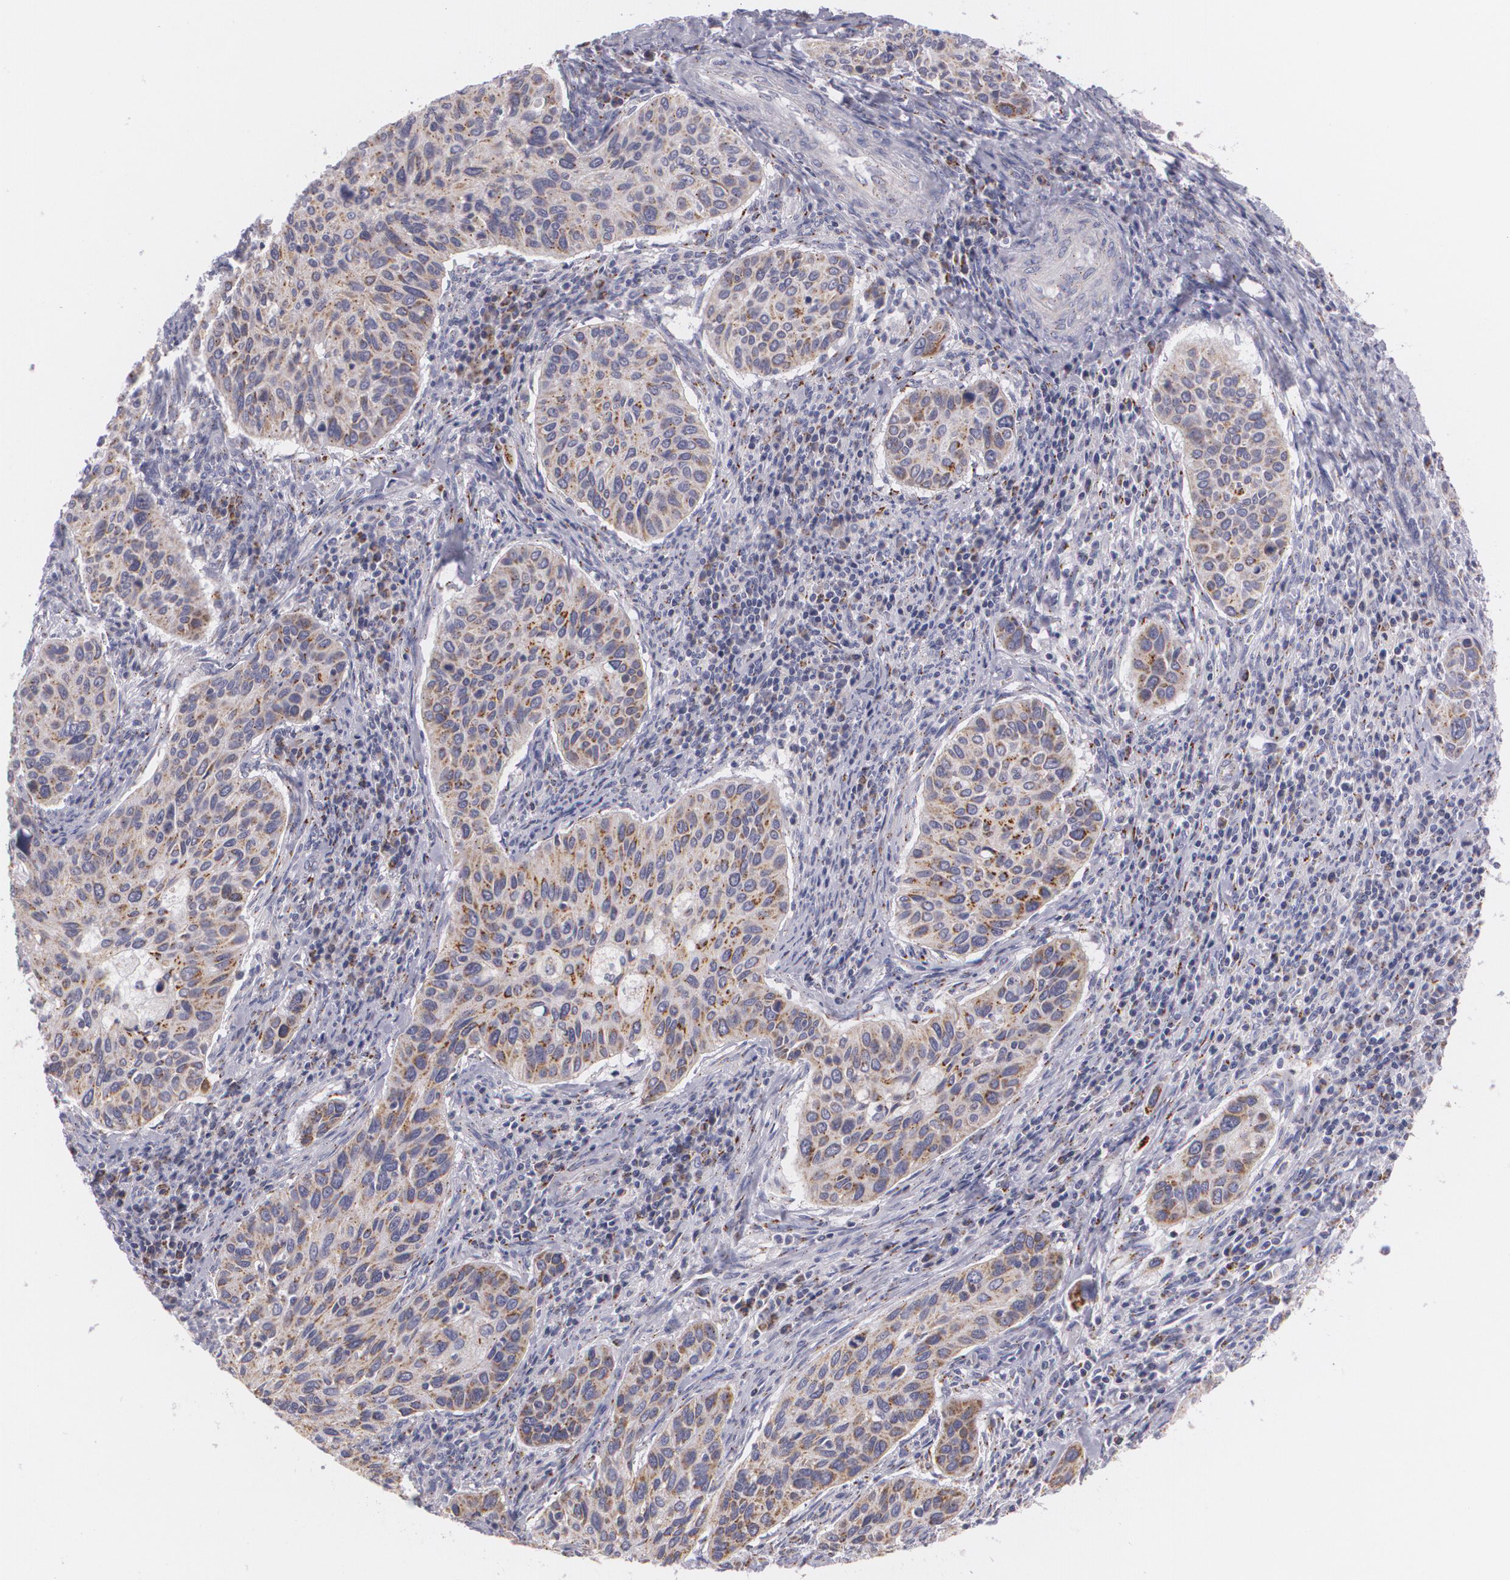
{"staining": {"intensity": "weak", "quantity": "25%-75%", "location": "cytoplasmic/membranous"}, "tissue": "cervical cancer", "cell_type": "Tumor cells", "image_type": "cancer", "snomed": [{"axis": "morphology", "description": "Adenocarcinoma, NOS"}, {"axis": "topography", "description": "Cervix"}], "caption": "Protein expression analysis of human adenocarcinoma (cervical) reveals weak cytoplasmic/membranous expression in about 25%-75% of tumor cells.", "gene": "CILK1", "patient": {"sex": "female", "age": 29}}